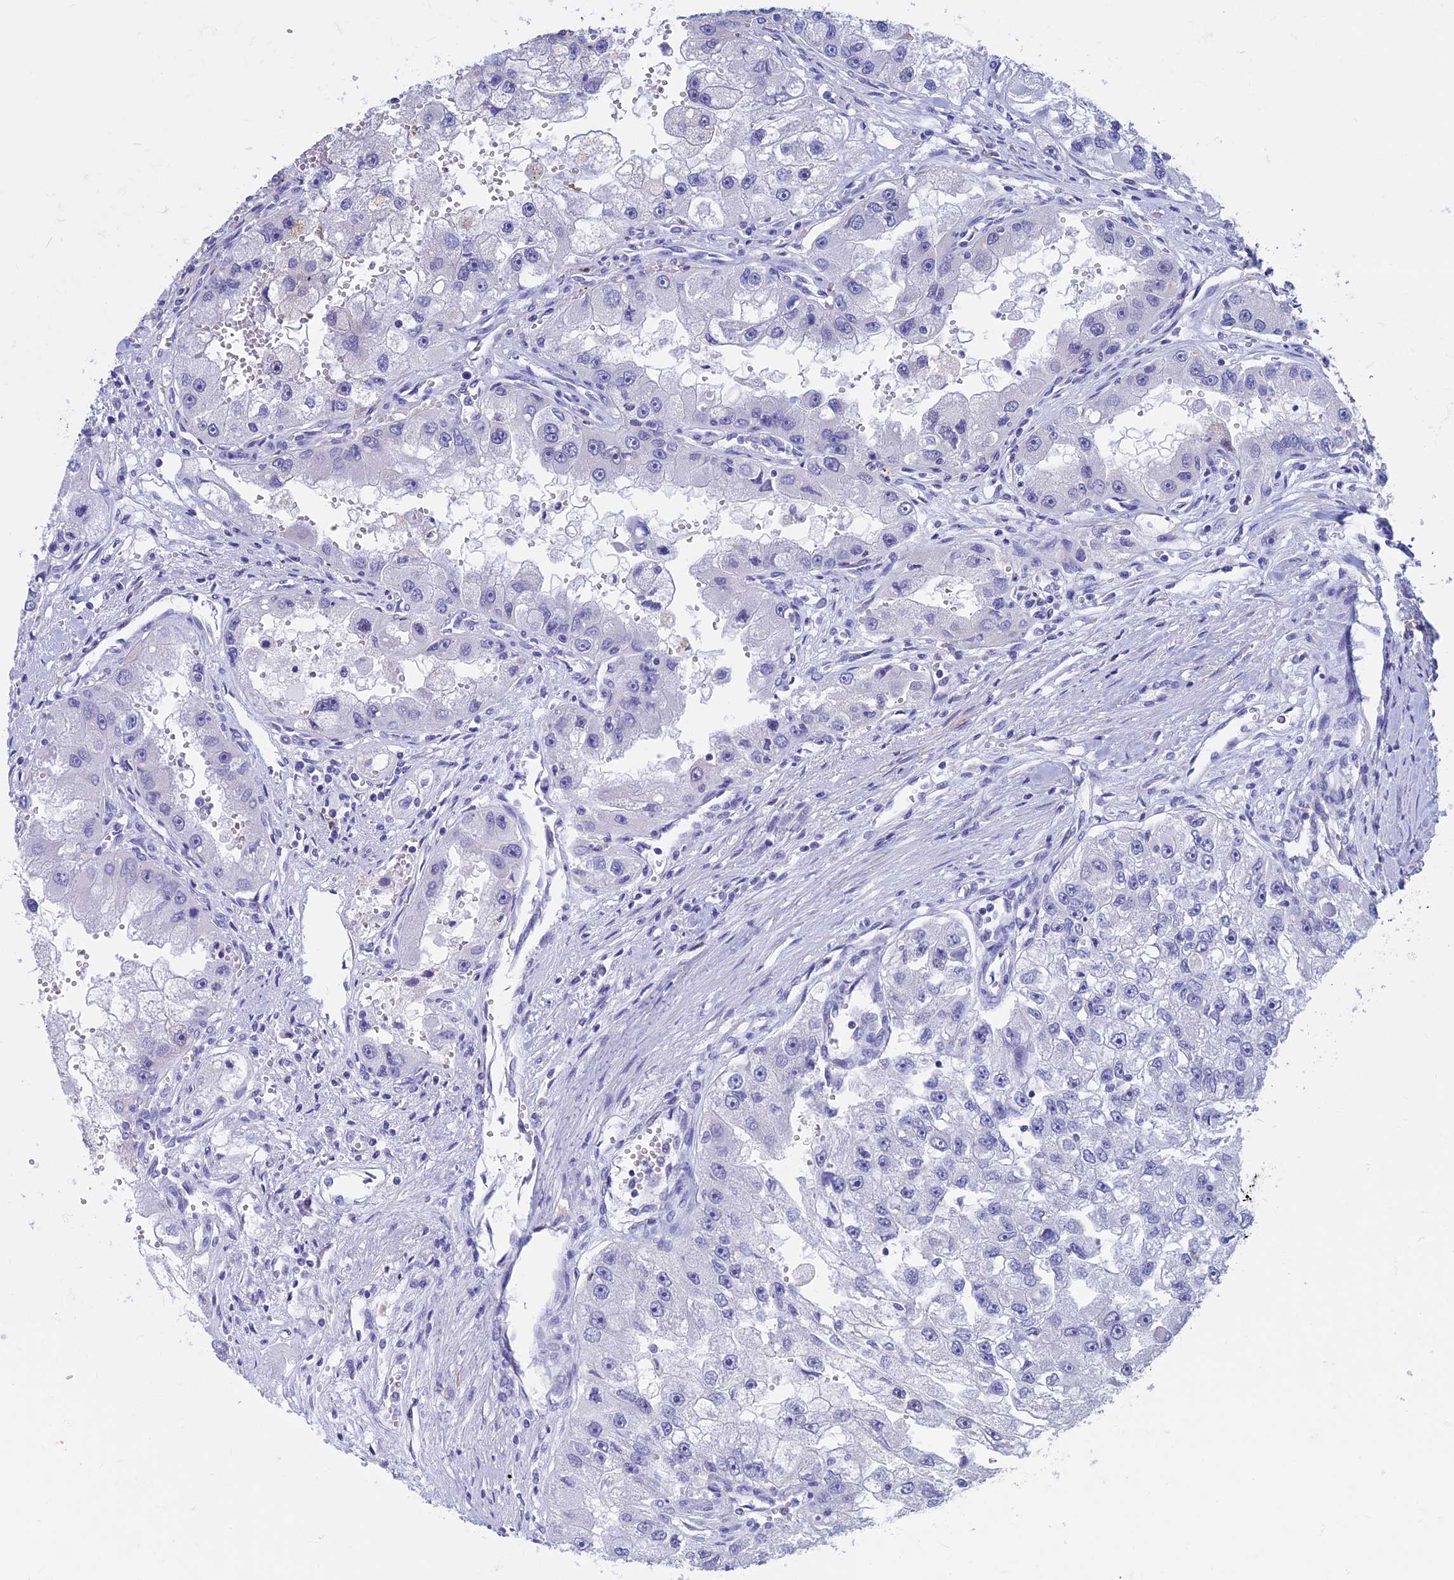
{"staining": {"intensity": "negative", "quantity": "none", "location": "none"}, "tissue": "renal cancer", "cell_type": "Tumor cells", "image_type": "cancer", "snomed": [{"axis": "morphology", "description": "Adenocarcinoma, NOS"}, {"axis": "topography", "description": "Kidney"}], "caption": "The image shows no staining of tumor cells in renal cancer (adenocarcinoma).", "gene": "ACSS1", "patient": {"sex": "male", "age": 63}}